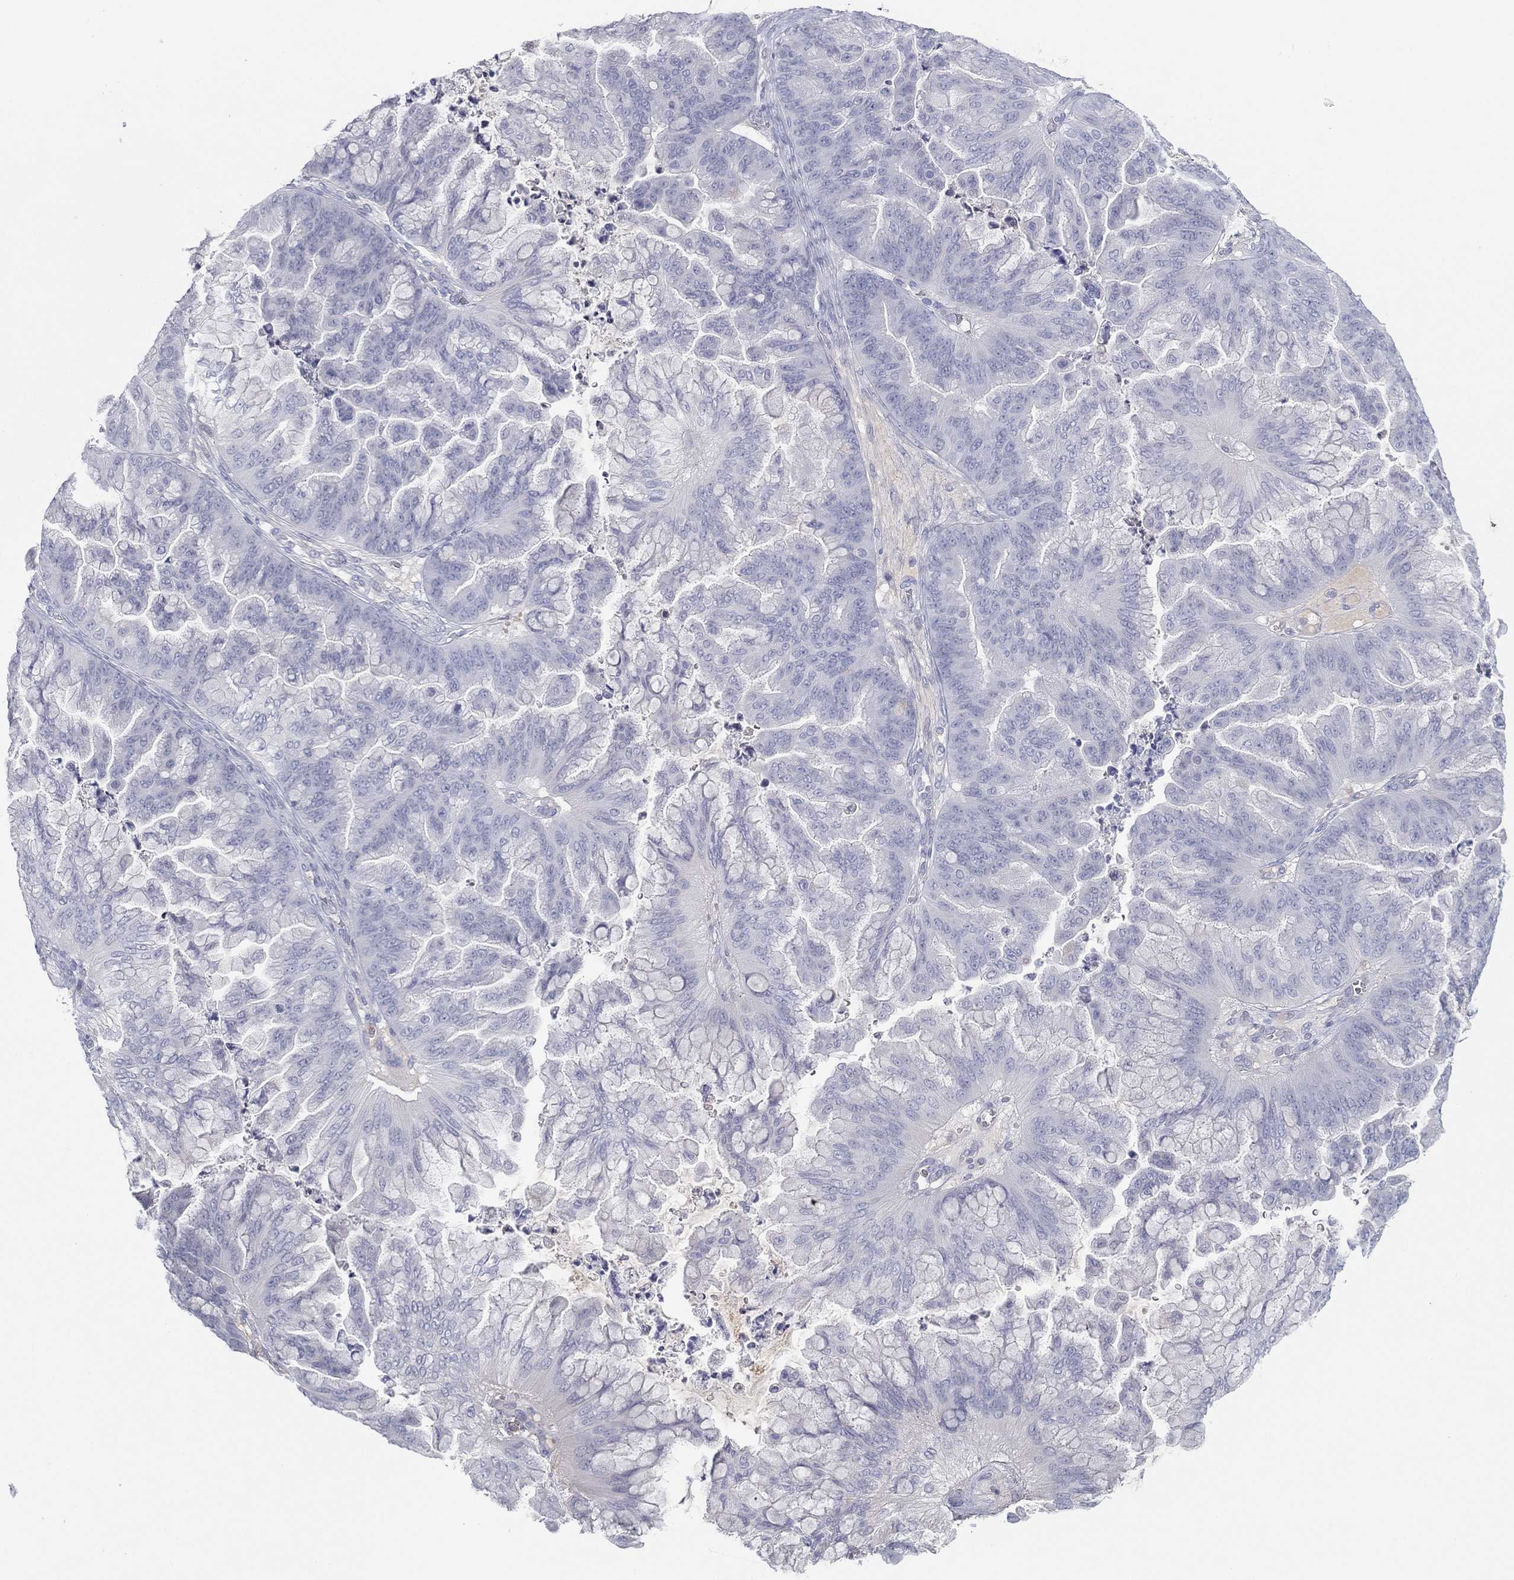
{"staining": {"intensity": "negative", "quantity": "none", "location": "none"}, "tissue": "ovarian cancer", "cell_type": "Tumor cells", "image_type": "cancer", "snomed": [{"axis": "morphology", "description": "Cystadenocarcinoma, mucinous, NOS"}, {"axis": "topography", "description": "Ovary"}], "caption": "Tumor cells are negative for brown protein staining in ovarian mucinous cystadenocarcinoma.", "gene": "CPT1B", "patient": {"sex": "female", "age": 67}}